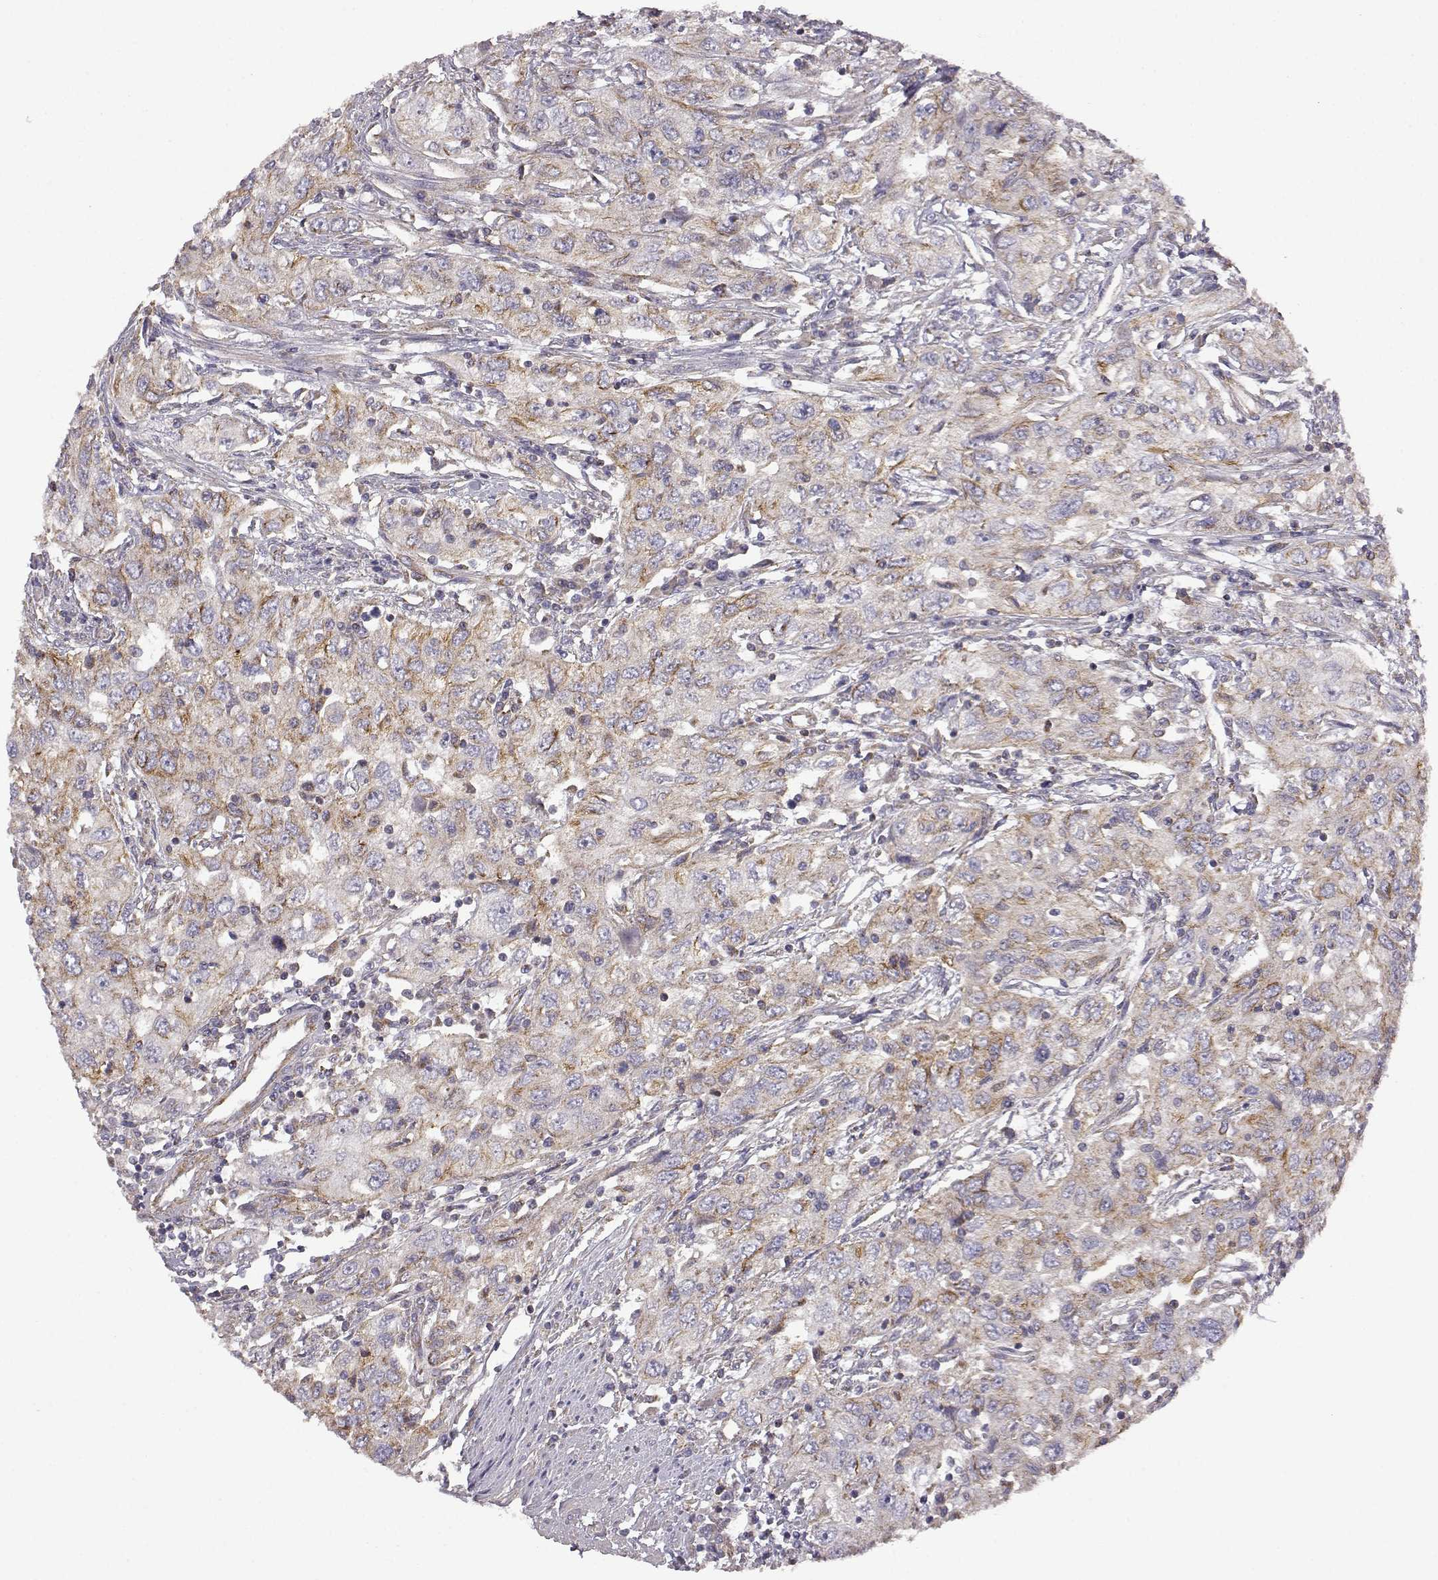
{"staining": {"intensity": "weak", "quantity": "<25%", "location": "cytoplasmic/membranous"}, "tissue": "urothelial cancer", "cell_type": "Tumor cells", "image_type": "cancer", "snomed": [{"axis": "morphology", "description": "Urothelial carcinoma, High grade"}, {"axis": "topography", "description": "Urinary bladder"}], "caption": "The image reveals no significant positivity in tumor cells of high-grade urothelial carcinoma.", "gene": "DDC", "patient": {"sex": "male", "age": 76}}